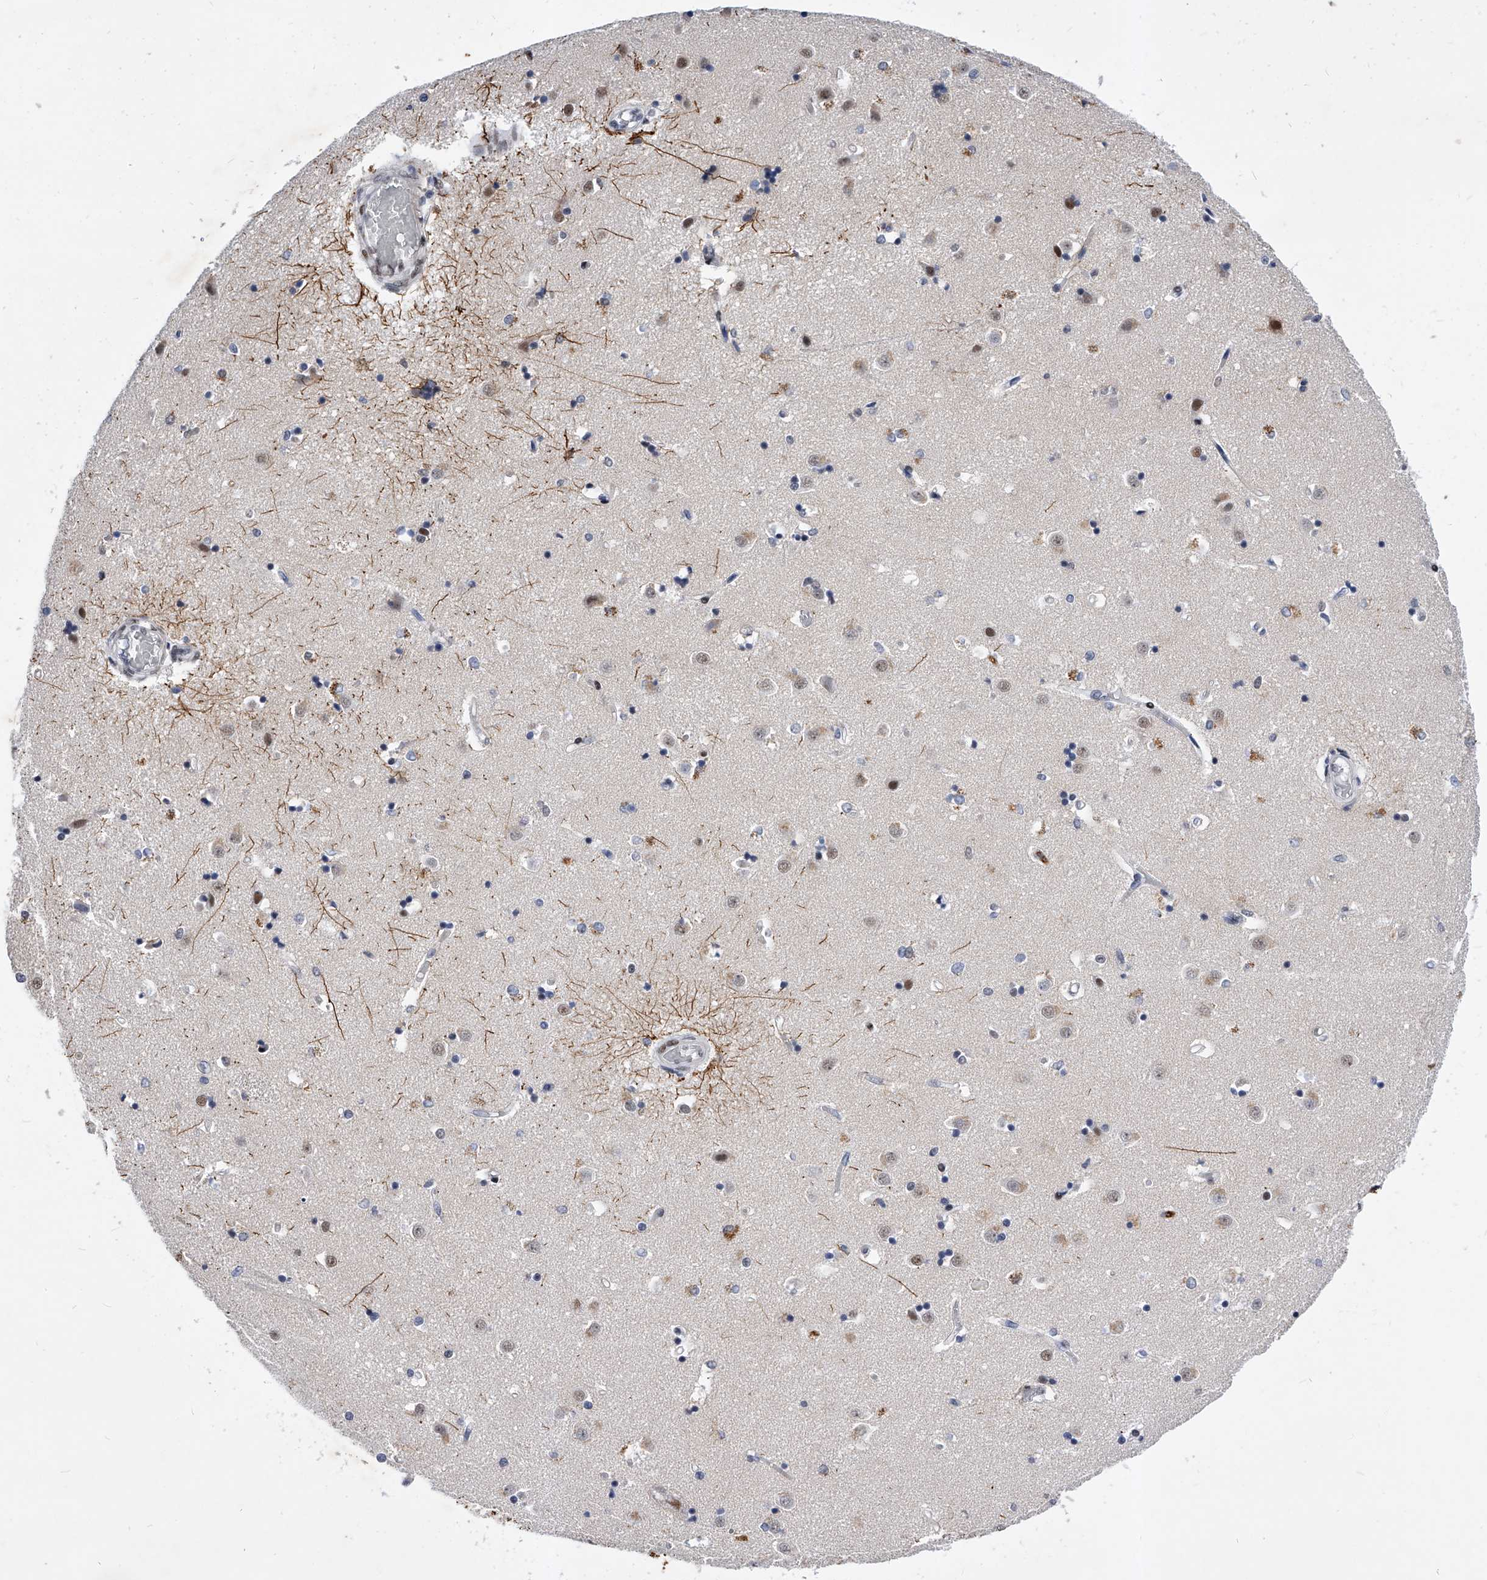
{"staining": {"intensity": "moderate", "quantity": "<25%", "location": "nuclear"}, "tissue": "caudate", "cell_type": "Glial cells", "image_type": "normal", "snomed": [{"axis": "morphology", "description": "Normal tissue, NOS"}, {"axis": "topography", "description": "Lateral ventricle wall"}], "caption": "This micrograph exhibits immunohistochemistry staining of unremarkable caudate, with low moderate nuclear expression in about <25% of glial cells.", "gene": "TESK2", "patient": {"sex": "male", "age": 45}}